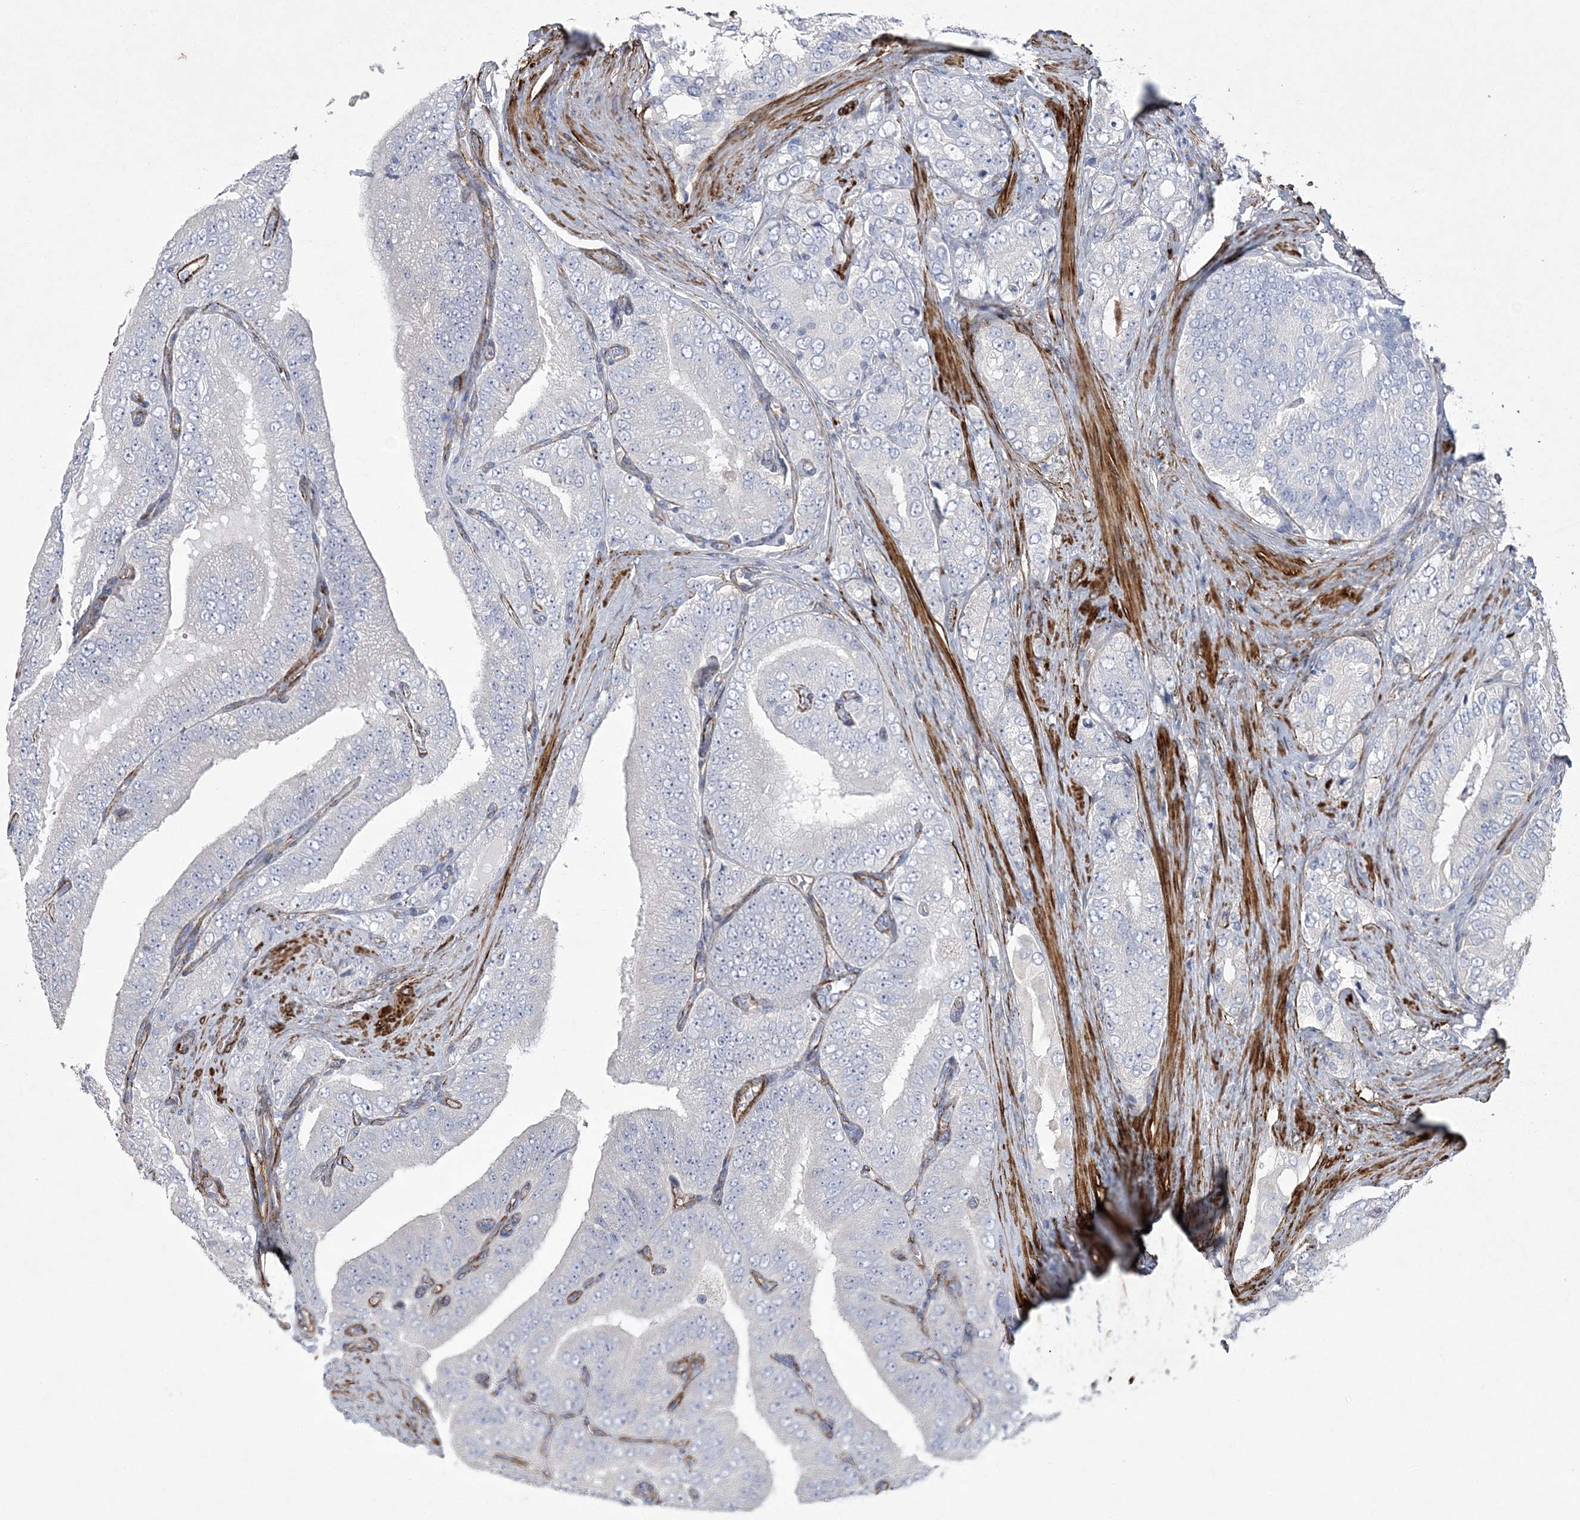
{"staining": {"intensity": "negative", "quantity": "none", "location": "none"}, "tissue": "prostate cancer", "cell_type": "Tumor cells", "image_type": "cancer", "snomed": [{"axis": "morphology", "description": "Adenocarcinoma, High grade"}, {"axis": "topography", "description": "Prostate"}], "caption": "Prostate cancer (adenocarcinoma (high-grade)) stained for a protein using immunohistochemistry exhibits no staining tumor cells.", "gene": "ARSJ", "patient": {"sex": "male", "age": 58}}